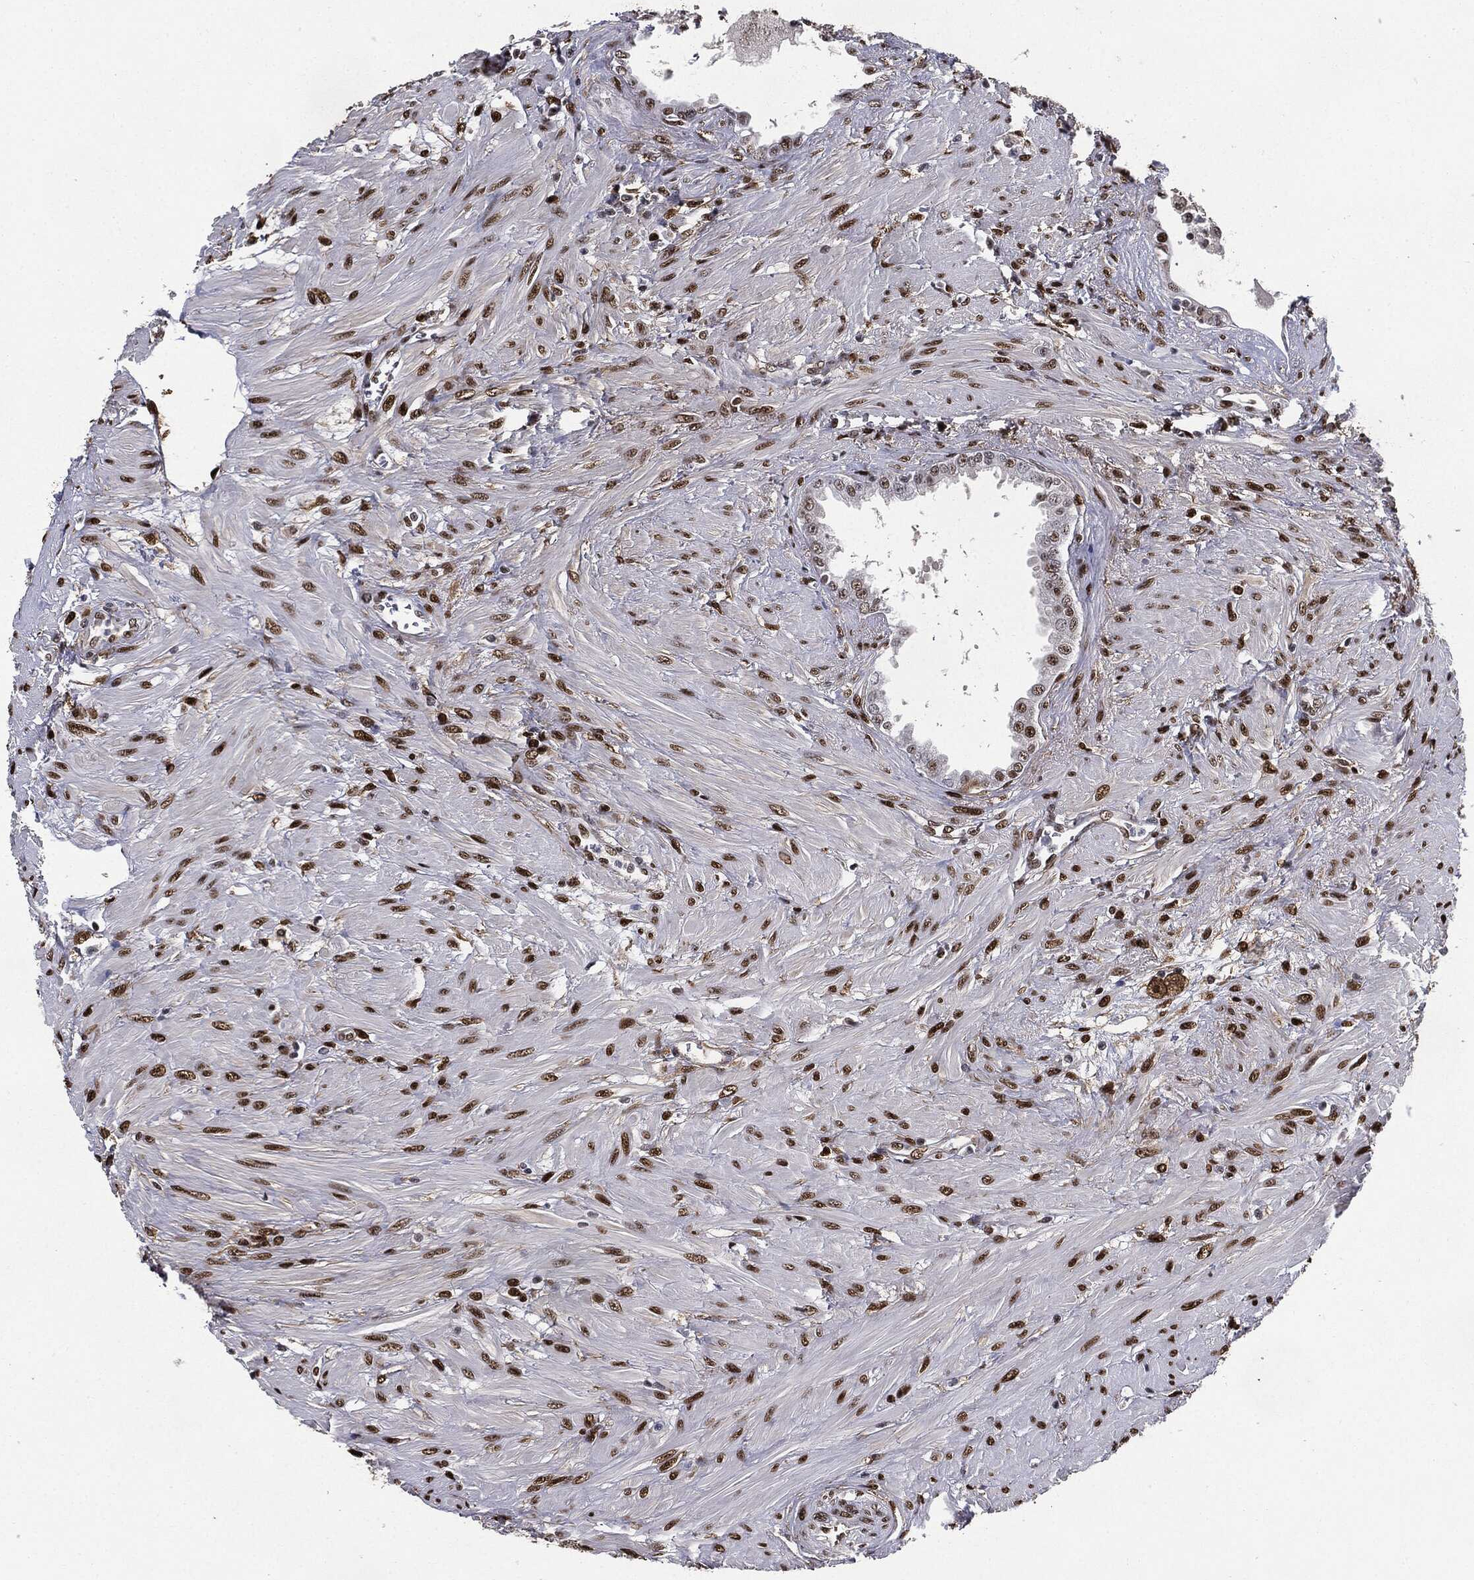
{"staining": {"intensity": "moderate", "quantity": "25%-75%", "location": "nuclear"}, "tissue": "prostate cancer", "cell_type": "Tumor cells", "image_type": "cancer", "snomed": [{"axis": "morphology", "description": "Adenocarcinoma, NOS"}, {"axis": "topography", "description": "Prostate and seminal vesicle, NOS"}, {"axis": "topography", "description": "Prostate"}], "caption": "DAB (3,3'-diaminobenzidine) immunohistochemical staining of human adenocarcinoma (prostate) demonstrates moderate nuclear protein expression in approximately 25%-75% of tumor cells.", "gene": "JUN", "patient": {"sex": "male", "age": 79}}